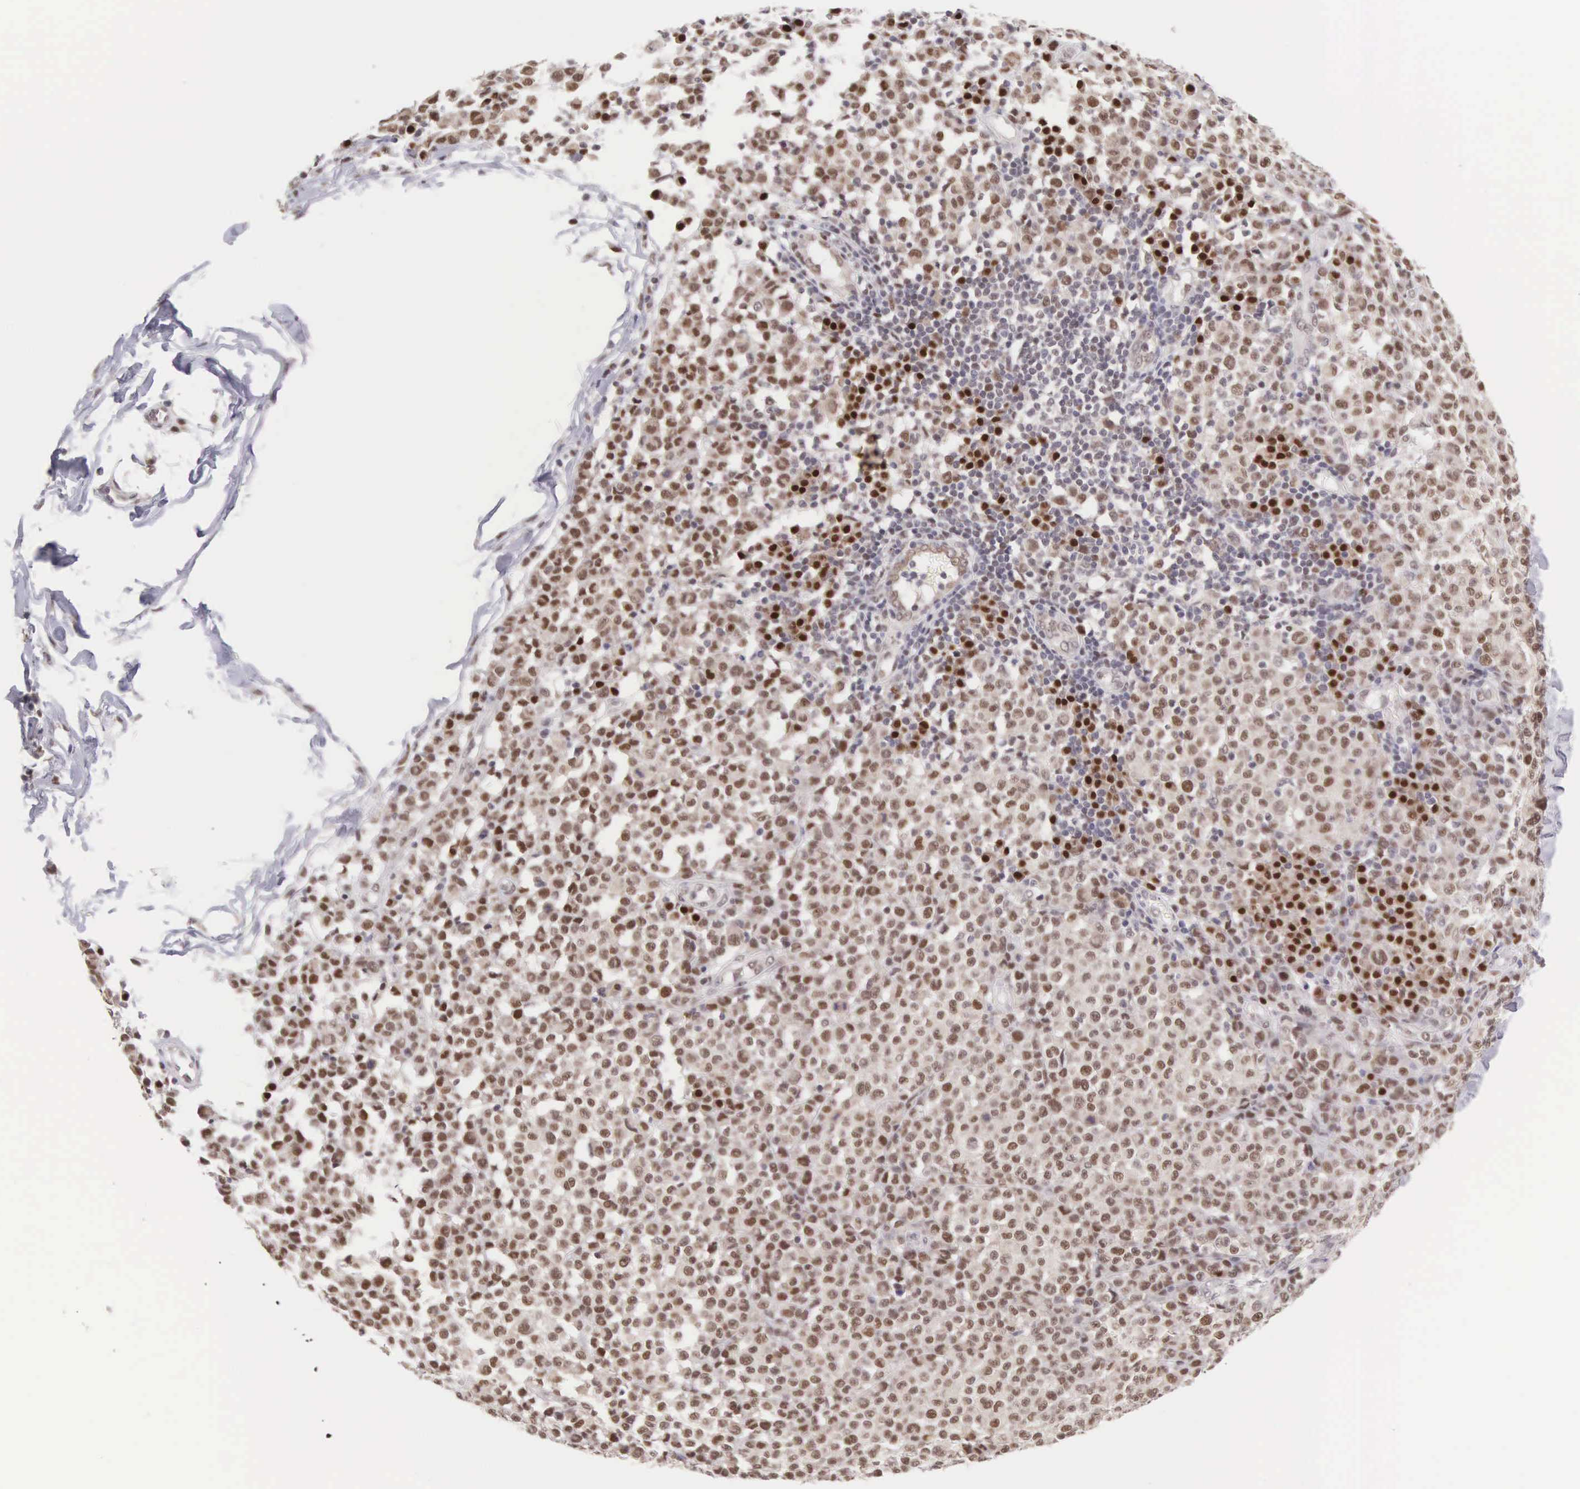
{"staining": {"intensity": "strong", "quantity": ">75%", "location": "nuclear"}, "tissue": "melanoma", "cell_type": "Tumor cells", "image_type": "cancer", "snomed": [{"axis": "morphology", "description": "Malignant melanoma, Metastatic site"}, {"axis": "topography", "description": "Skin"}], "caption": "Human melanoma stained with a brown dye reveals strong nuclear positive staining in approximately >75% of tumor cells.", "gene": "CCDC117", "patient": {"sex": "male", "age": 32}}